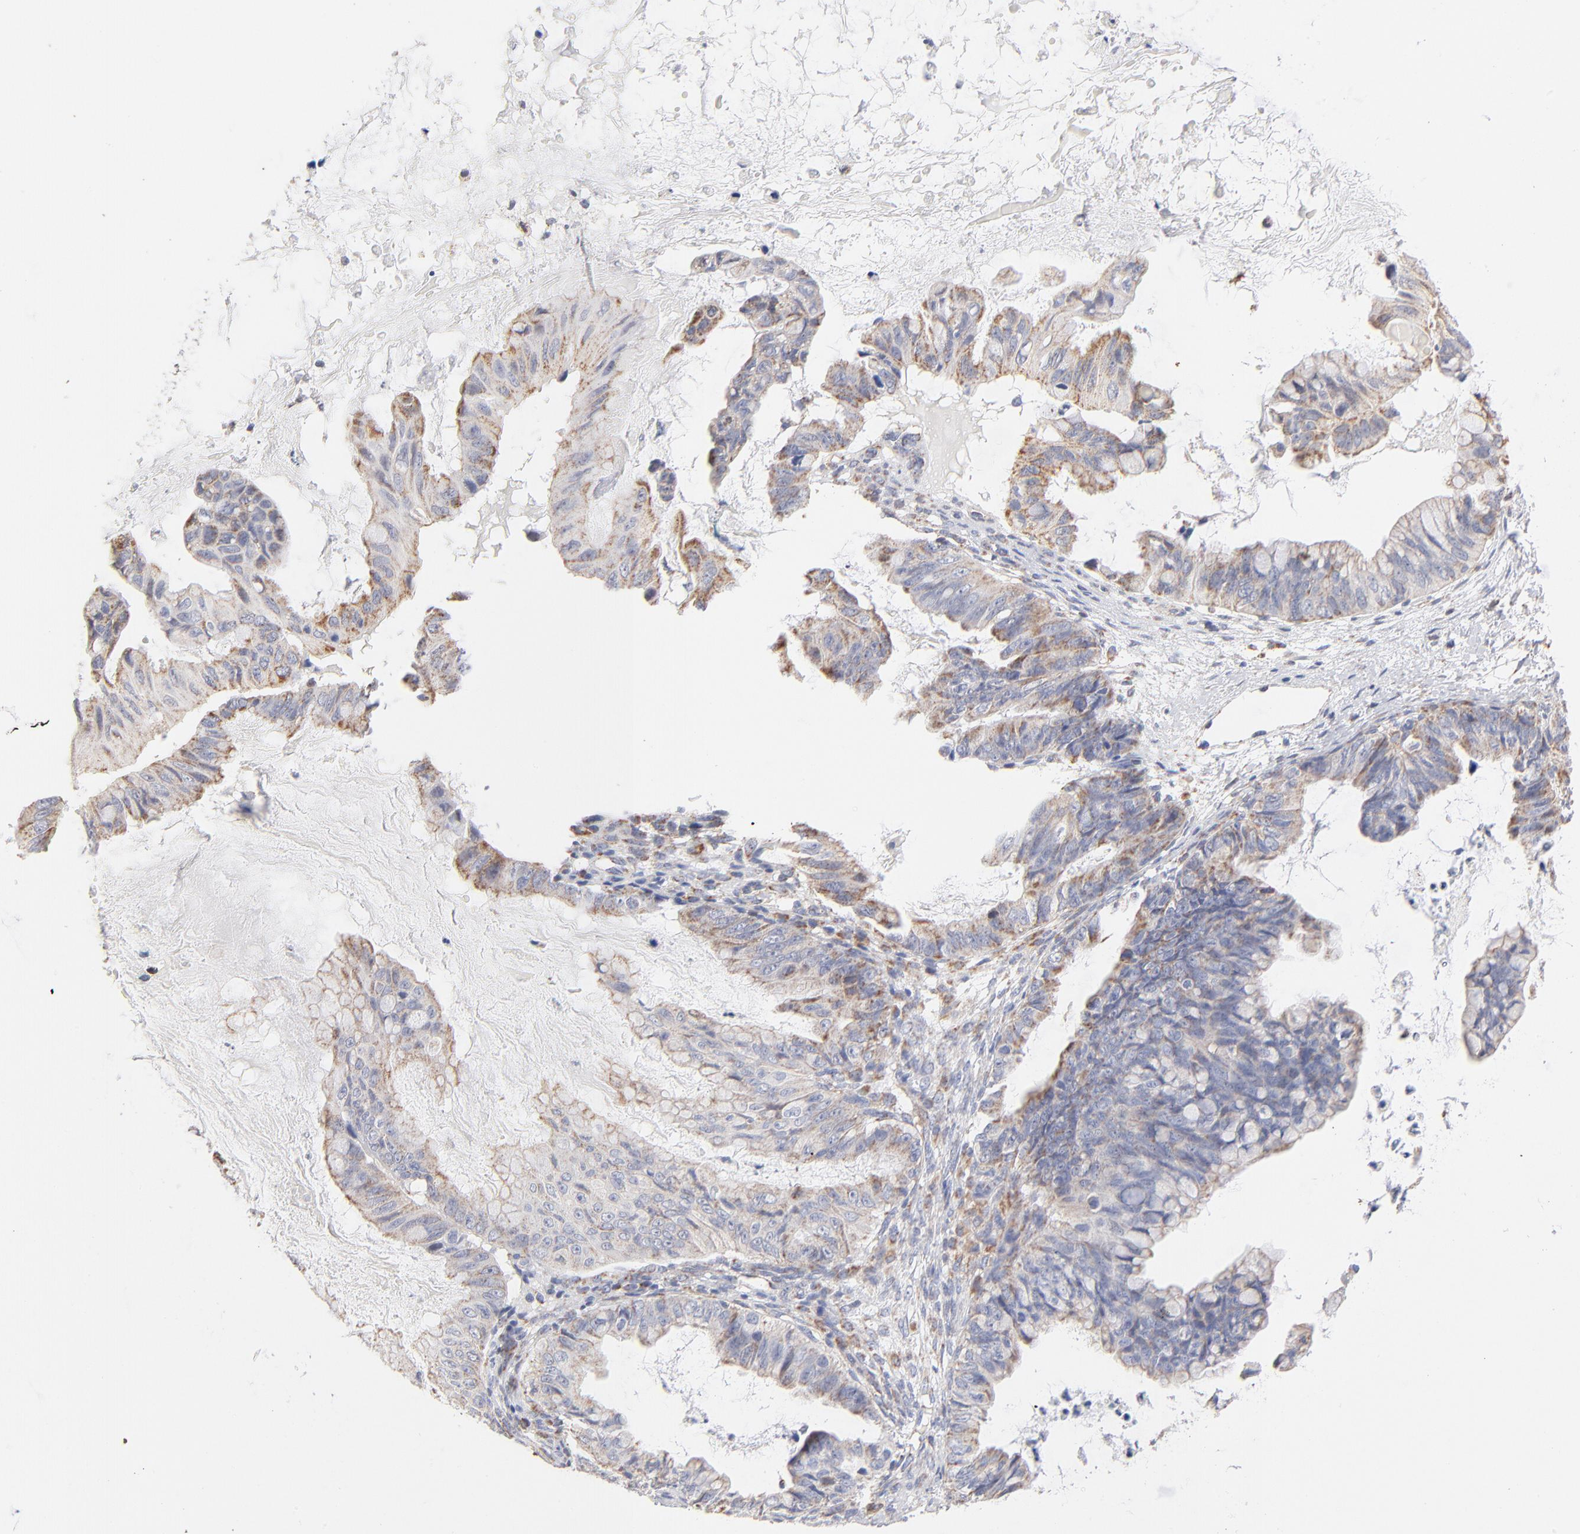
{"staining": {"intensity": "moderate", "quantity": ">75%", "location": "cytoplasmic/membranous"}, "tissue": "ovarian cancer", "cell_type": "Tumor cells", "image_type": "cancer", "snomed": [{"axis": "morphology", "description": "Cystadenocarcinoma, mucinous, NOS"}, {"axis": "topography", "description": "Ovary"}], "caption": "Moderate cytoplasmic/membranous staining for a protein is seen in about >75% of tumor cells of ovarian cancer (mucinous cystadenocarcinoma) using immunohistochemistry.", "gene": "MRPL58", "patient": {"sex": "female", "age": 36}}